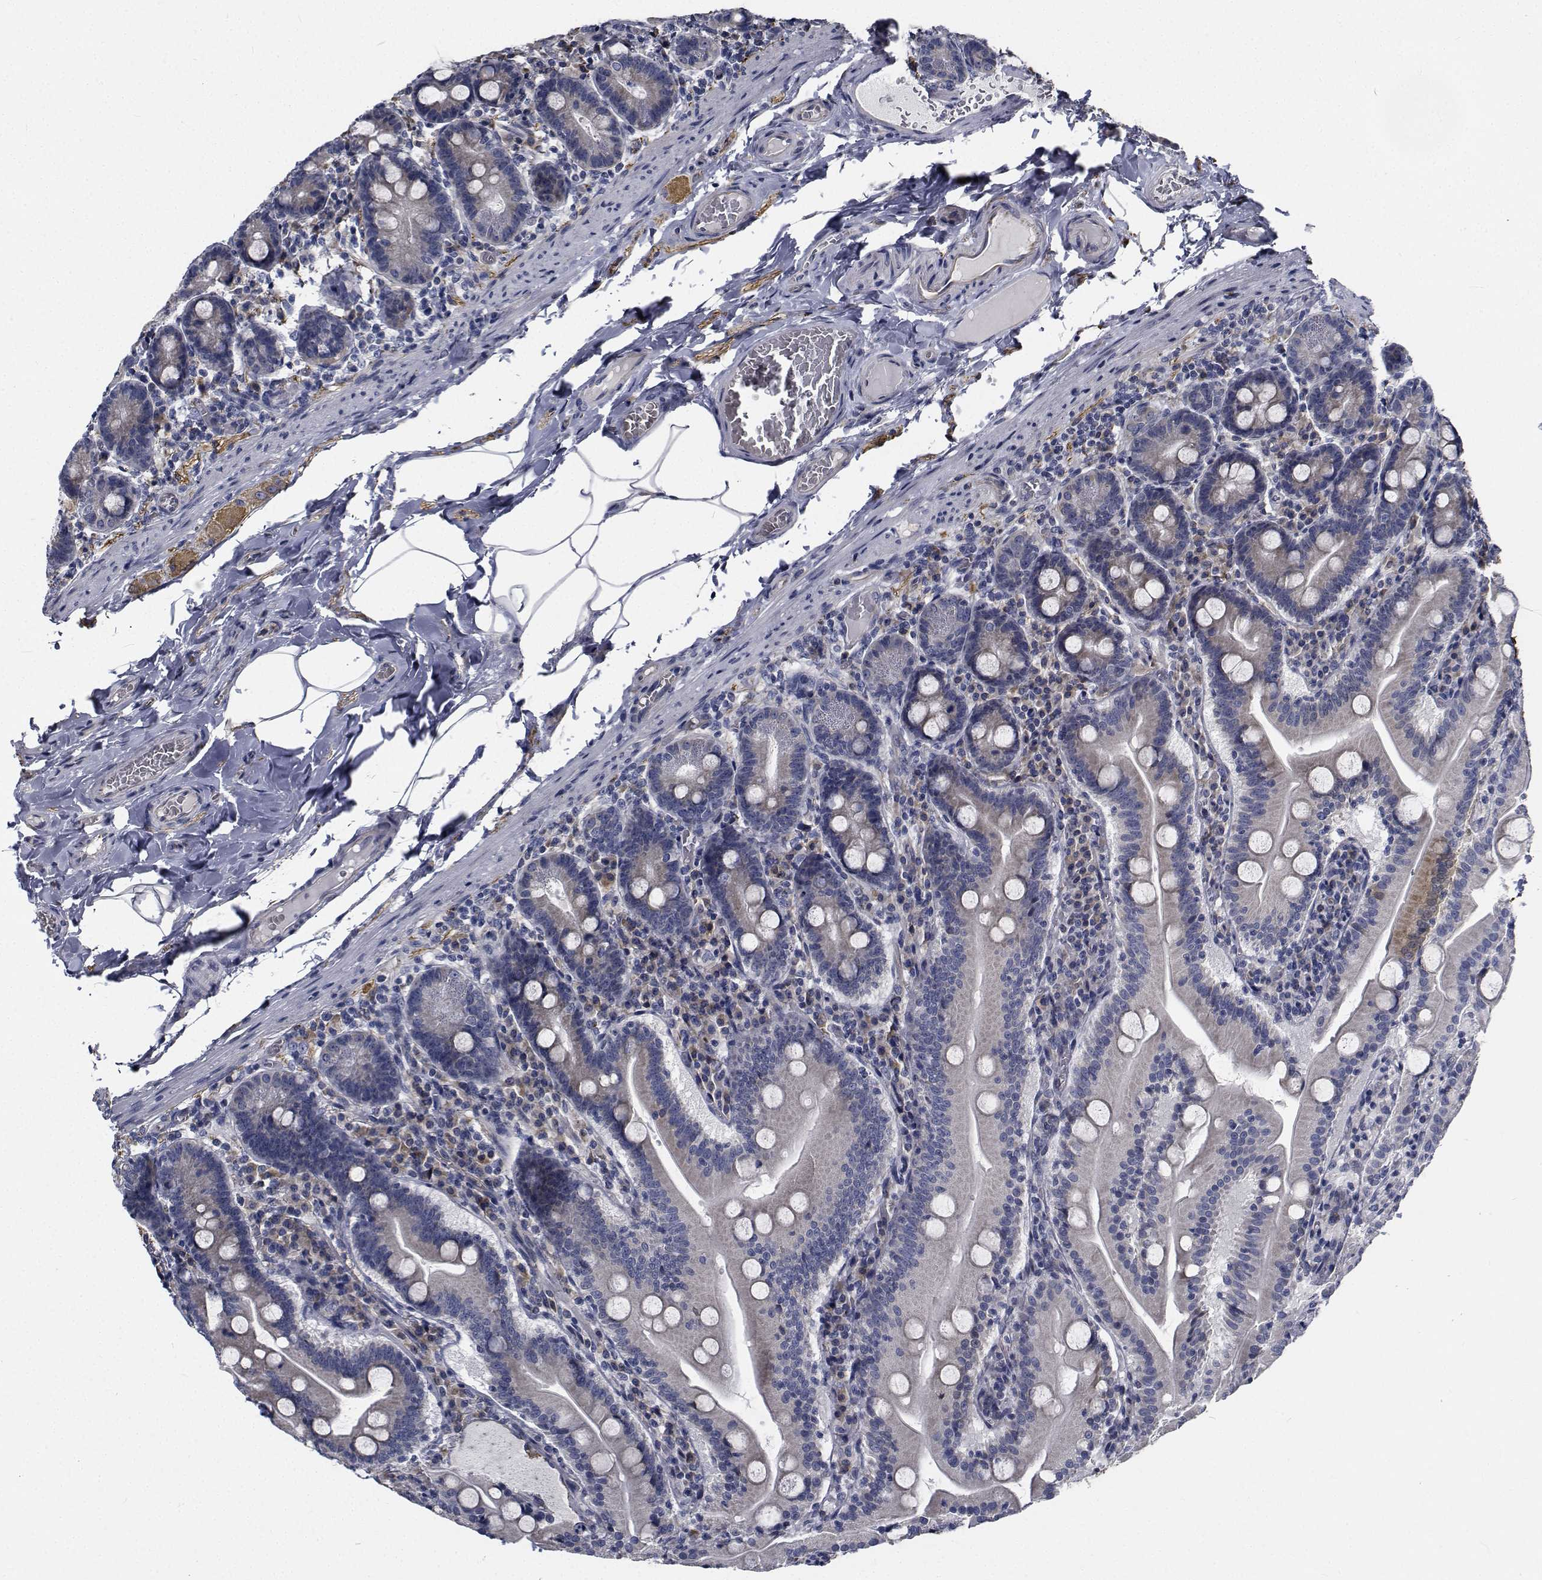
{"staining": {"intensity": "negative", "quantity": "none", "location": "none"}, "tissue": "small intestine", "cell_type": "Glandular cells", "image_type": "normal", "snomed": [{"axis": "morphology", "description": "Normal tissue, NOS"}, {"axis": "topography", "description": "Small intestine"}], "caption": "This photomicrograph is of benign small intestine stained with immunohistochemistry to label a protein in brown with the nuclei are counter-stained blue. There is no staining in glandular cells. (DAB IHC visualized using brightfield microscopy, high magnification).", "gene": "TTBK1", "patient": {"sex": "male", "age": 37}}